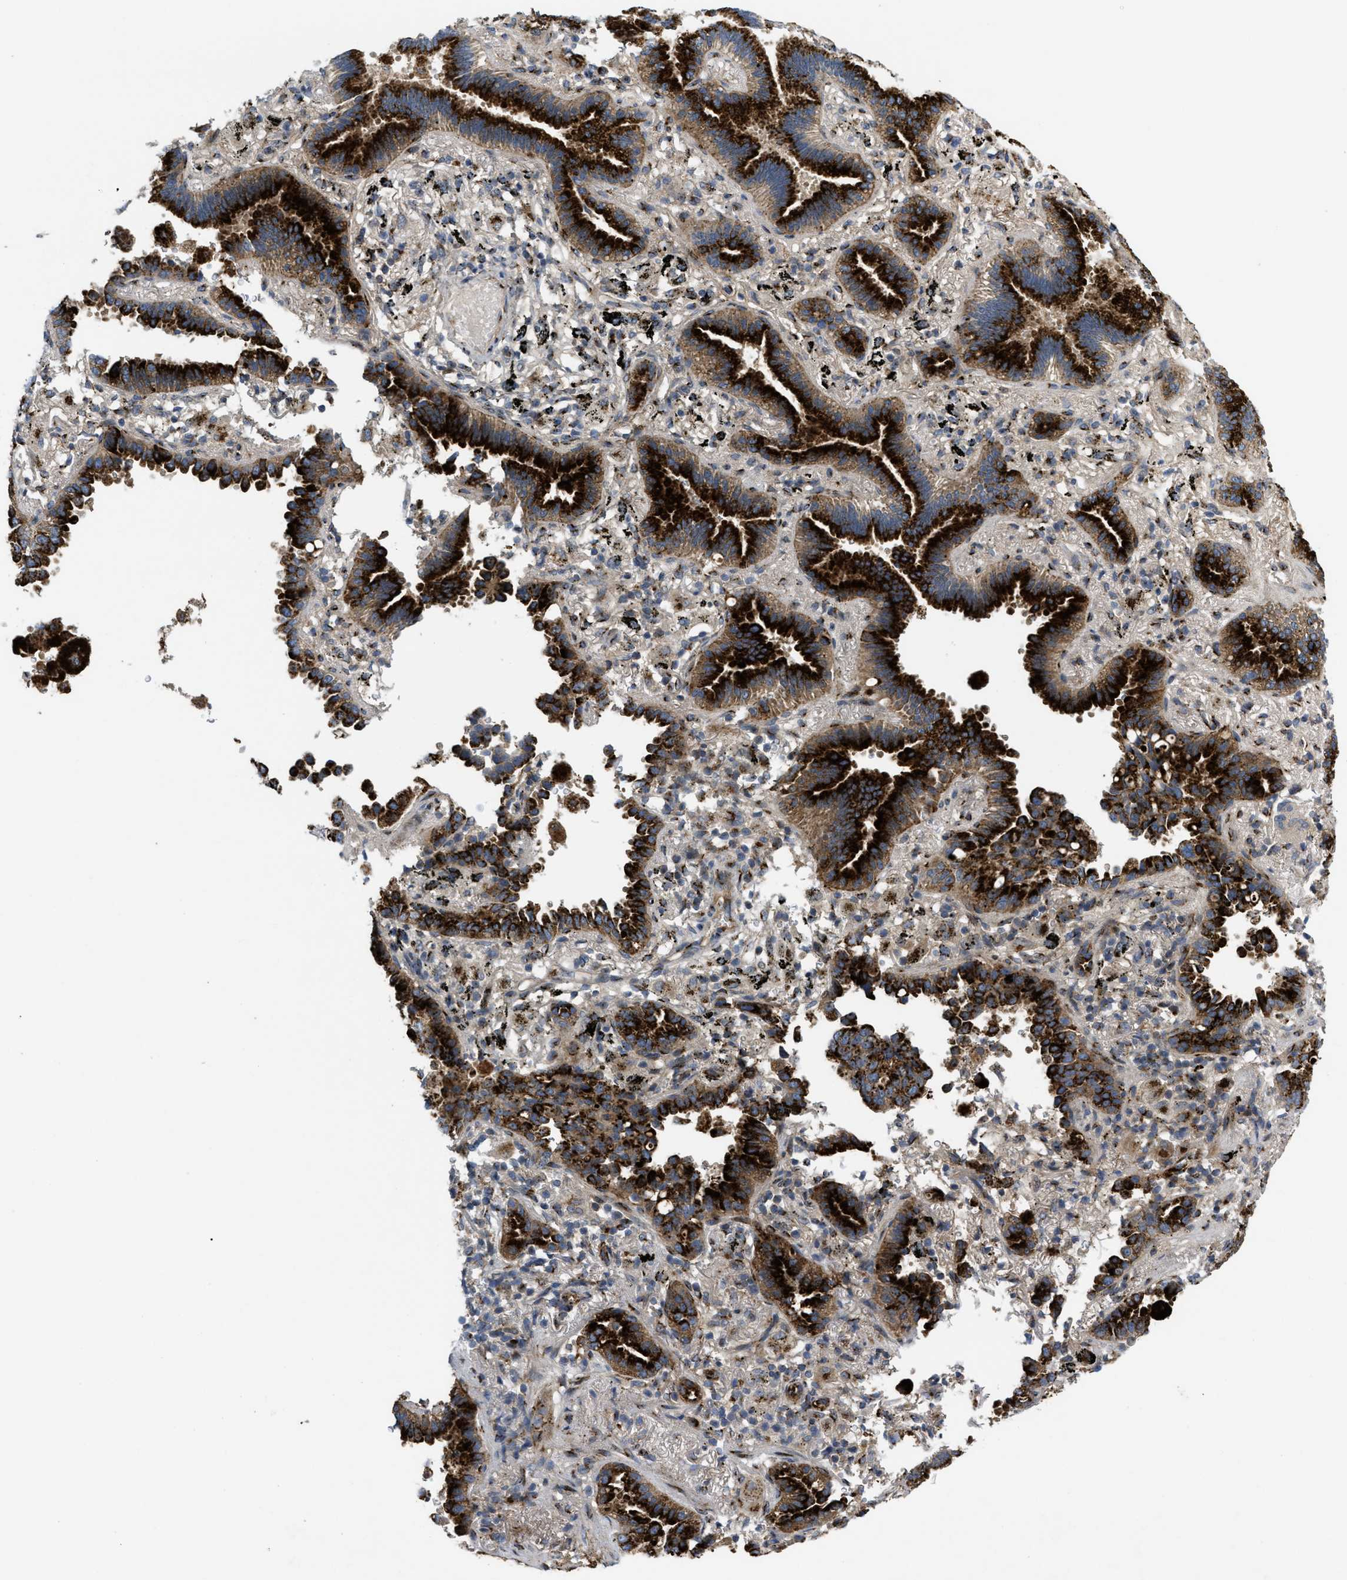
{"staining": {"intensity": "strong", "quantity": ">75%", "location": "cytoplasmic/membranous"}, "tissue": "lung cancer", "cell_type": "Tumor cells", "image_type": "cancer", "snomed": [{"axis": "morphology", "description": "Normal tissue, NOS"}, {"axis": "morphology", "description": "Adenocarcinoma, NOS"}, {"axis": "topography", "description": "Lung"}], "caption": "Strong cytoplasmic/membranous protein expression is present in approximately >75% of tumor cells in lung adenocarcinoma.", "gene": "ZNF70", "patient": {"sex": "male", "age": 59}}